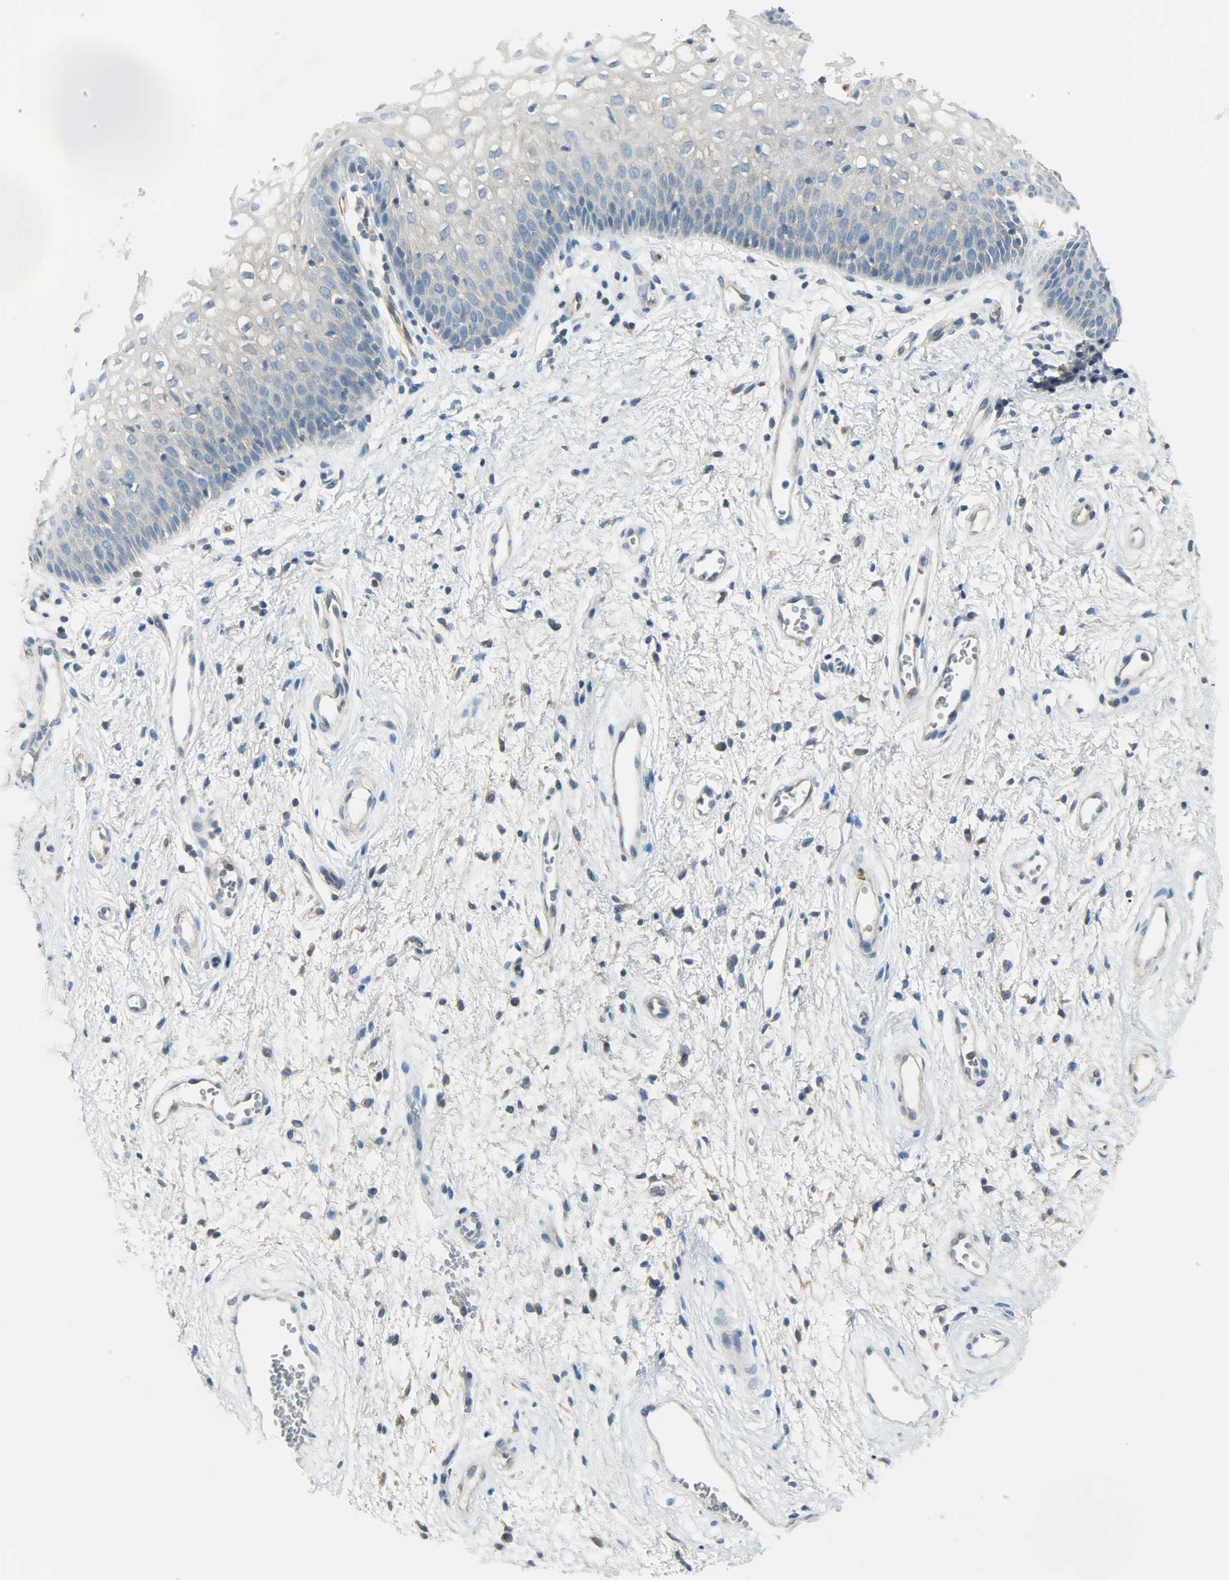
{"staining": {"intensity": "weak", "quantity": "<25%", "location": "cytoplasmic/membranous"}, "tissue": "vagina", "cell_type": "Squamous epithelial cells", "image_type": "normal", "snomed": [{"axis": "morphology", "description": "Normal tissue, NOS"}, {"axis": "topography", "description": "Vagina"}], "caption": "The image displays no significant positivity in squamous epithelial cells of vagina.", "gene": "TSC22D2", "patient": {"sex": "female", "age": 34}}